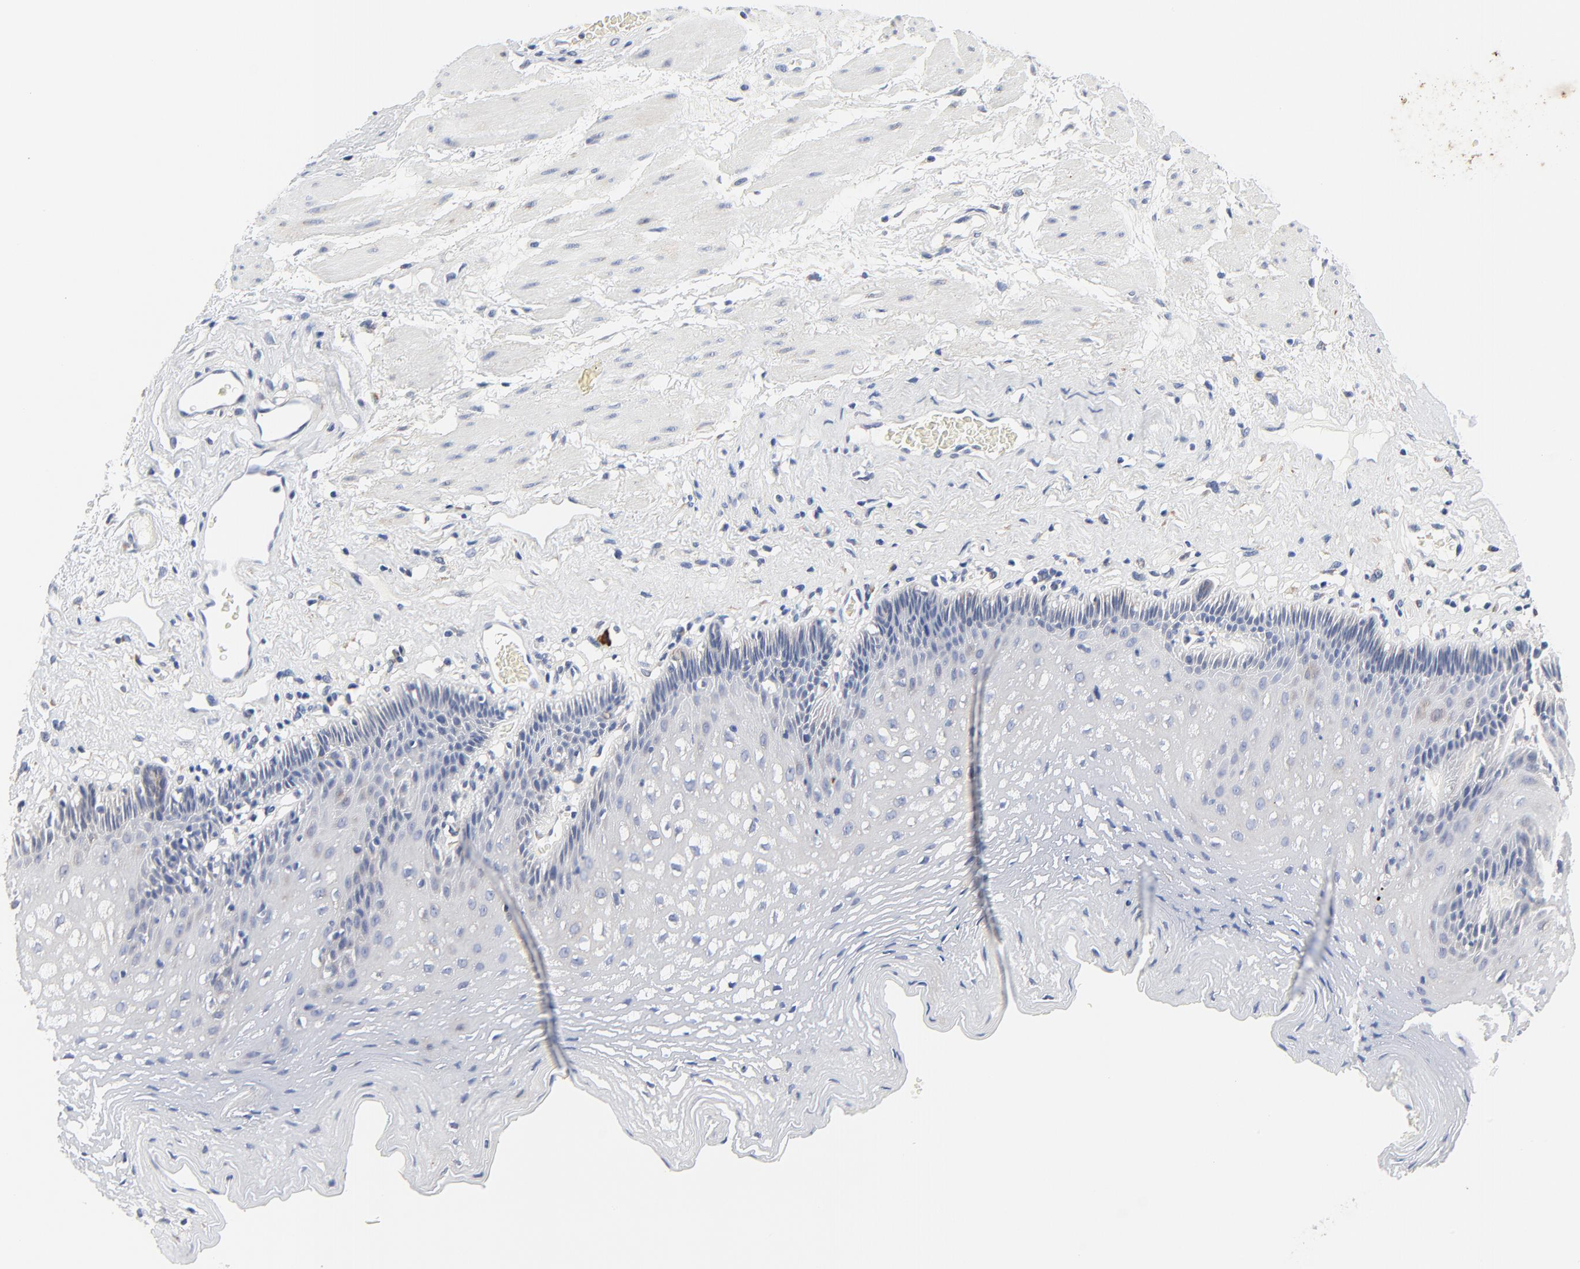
{"staining": {"intensity": "weak", "quantity": "25%-75%", "location": "cytoplasmic/membranous"}, "tissue": "esophagus", "cell_type": "Squamous epithelial cells", "image_type": "normal", "snomed": [{"axis": "morphology", "description": "Normal tissue, NOS"}, {"axis": "topography", "description": "Esophagus"}], "caption": "IHC micrograph of unremarkable human esophagus stained for a protein (brown), which demonstrates low levels of weak cytoplasmic/membranous expression in about 25%-75% of squamous epithelial cells.", "gene": "VAV2", "patient": {"sex": "female", "age": 70}}